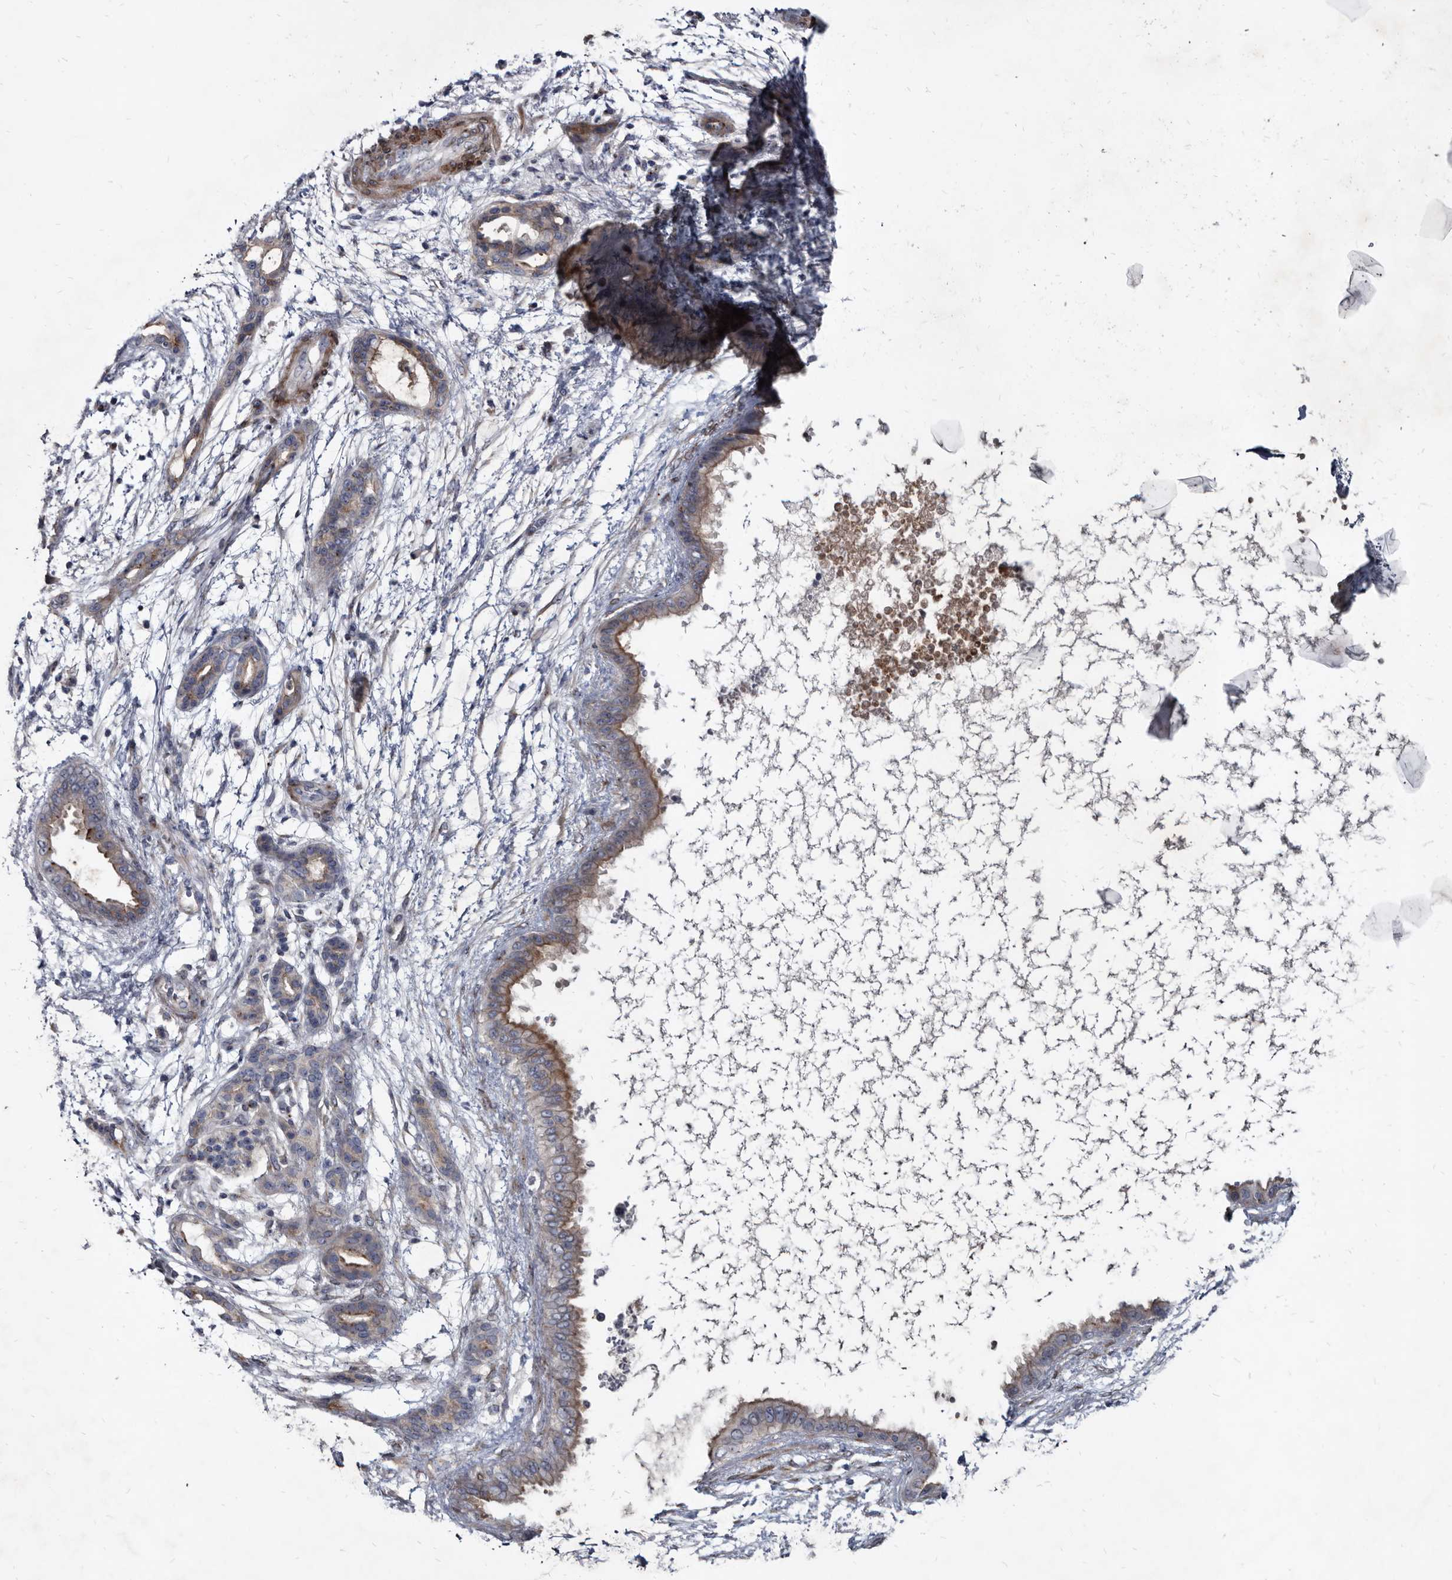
{"staining": {"intensity": "weak", "quantity": "25%-75%", "location": "cytoplasmic/membranous"}, "tissue": "pancreatic cancer", "cell_type": "Tumor cells", "image_type": "cancer", "snomed": [{"axis": "morphology", "description": "Adenocarcinoma, NOS"}, {"axis": "topography", "description": "Pancreas"}], "caption": "Immunohistochemical staining of human pancreatic cancer (adenocarcinoma) demonstrates low levels of weak cytoplasmic/membranous protein positivity in approximately 25%-75% of tumor cells. (DAB (3,3'-diaminobenzidine) = brown stain, brightfield microscopy at high magnification).", "gene": "PRSS8", "patient": {"sex": "male", "age": 59}}